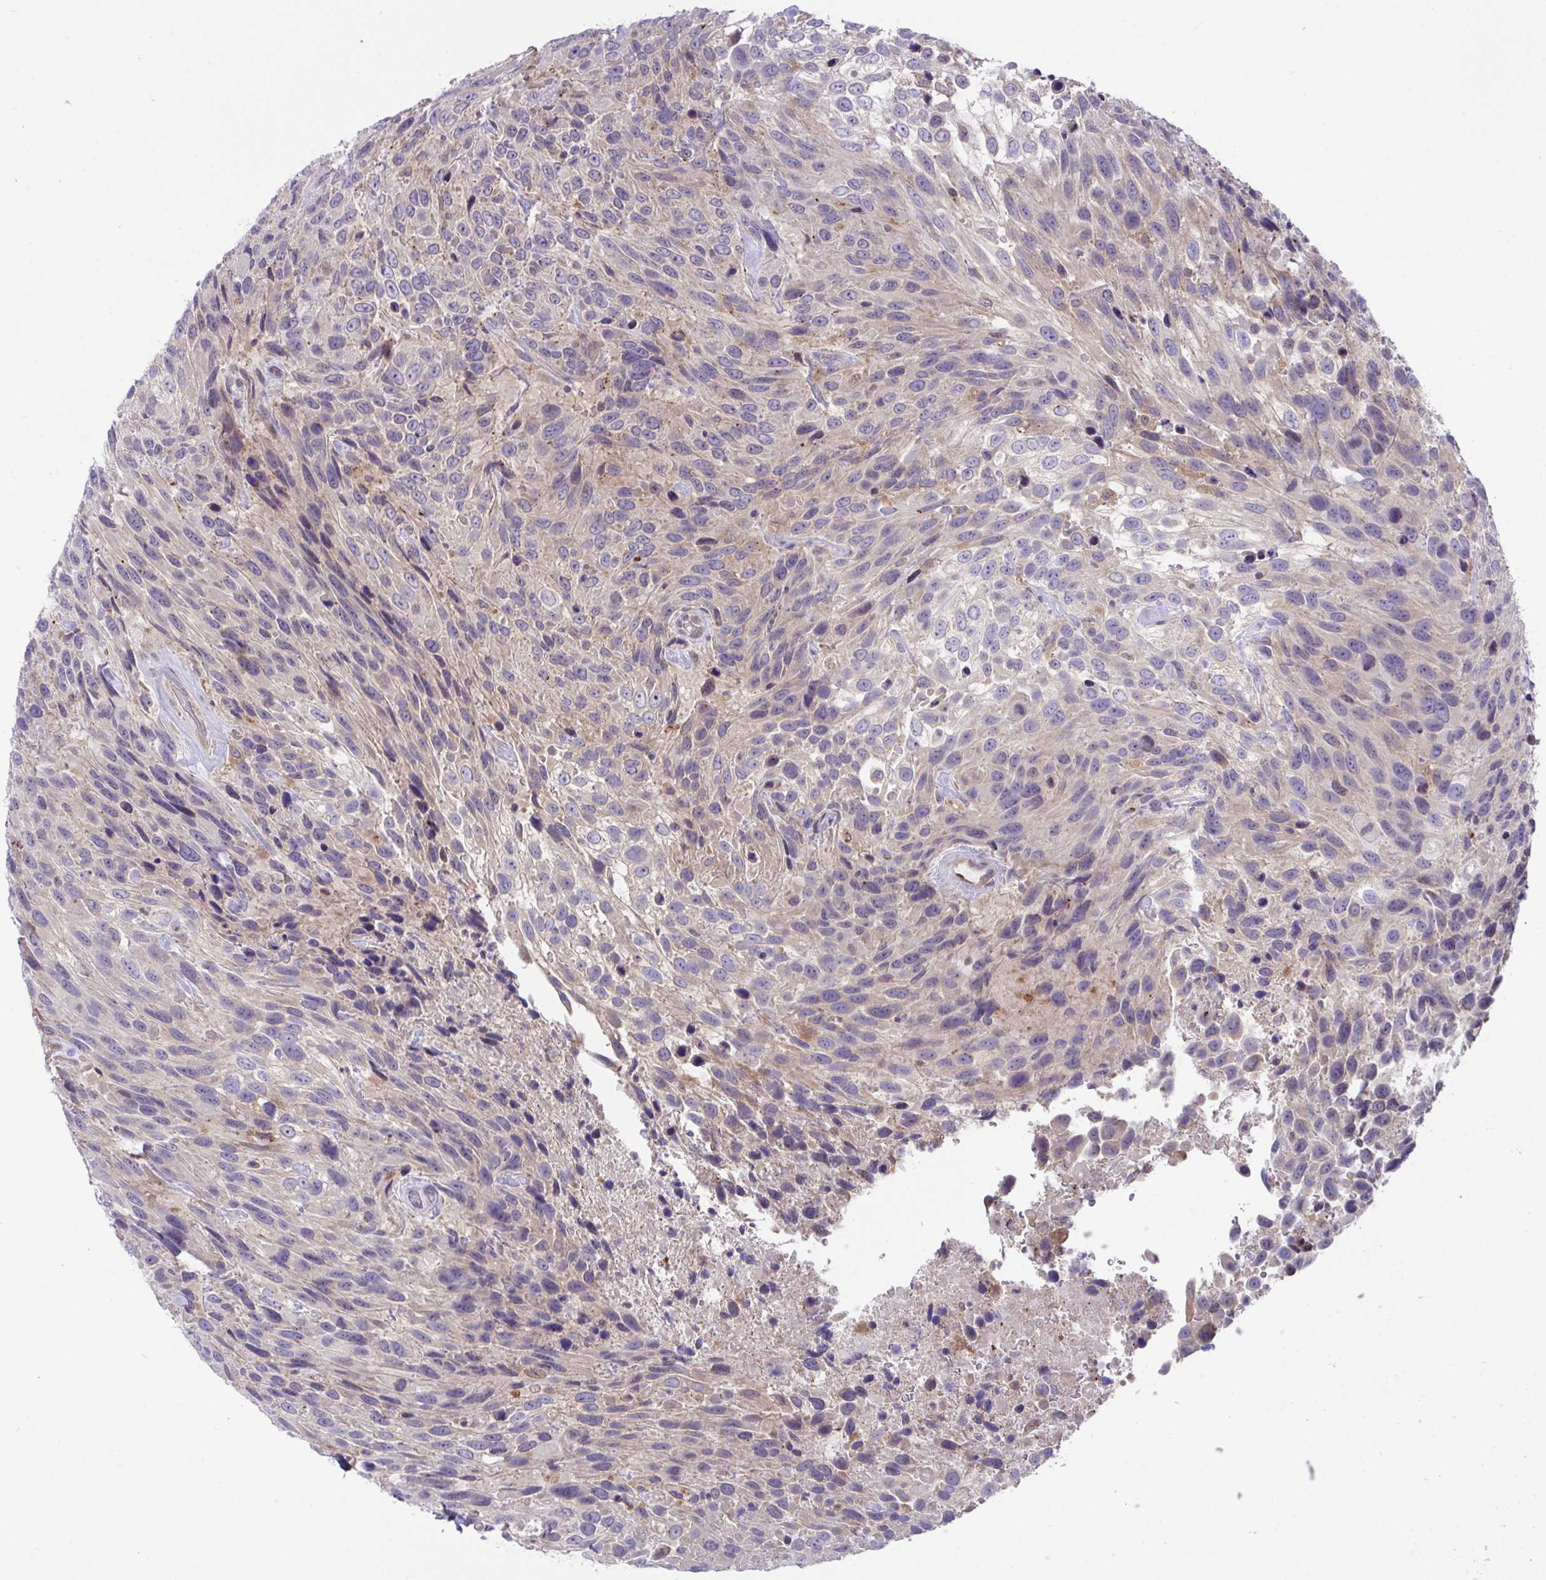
{"staining": {"intensity": "weak", "quantity": "<25%", "location": "nuclear"}, "tissue": "urothelial cancer", "cell_type": "Tumor cells", "image_type": "cancer", "snomed": [{"axis": "morphology", "description": "Urothelial carcinoma, High grade"}, {"axis": "topography", "description": "Urinary bladder"}], "caption": "This is an immunohistochemistry image of human urothelial cancer. There is no expression in tumor cells.", "gene": "IST1", "patient": {"sex": "female", "age": 70}}